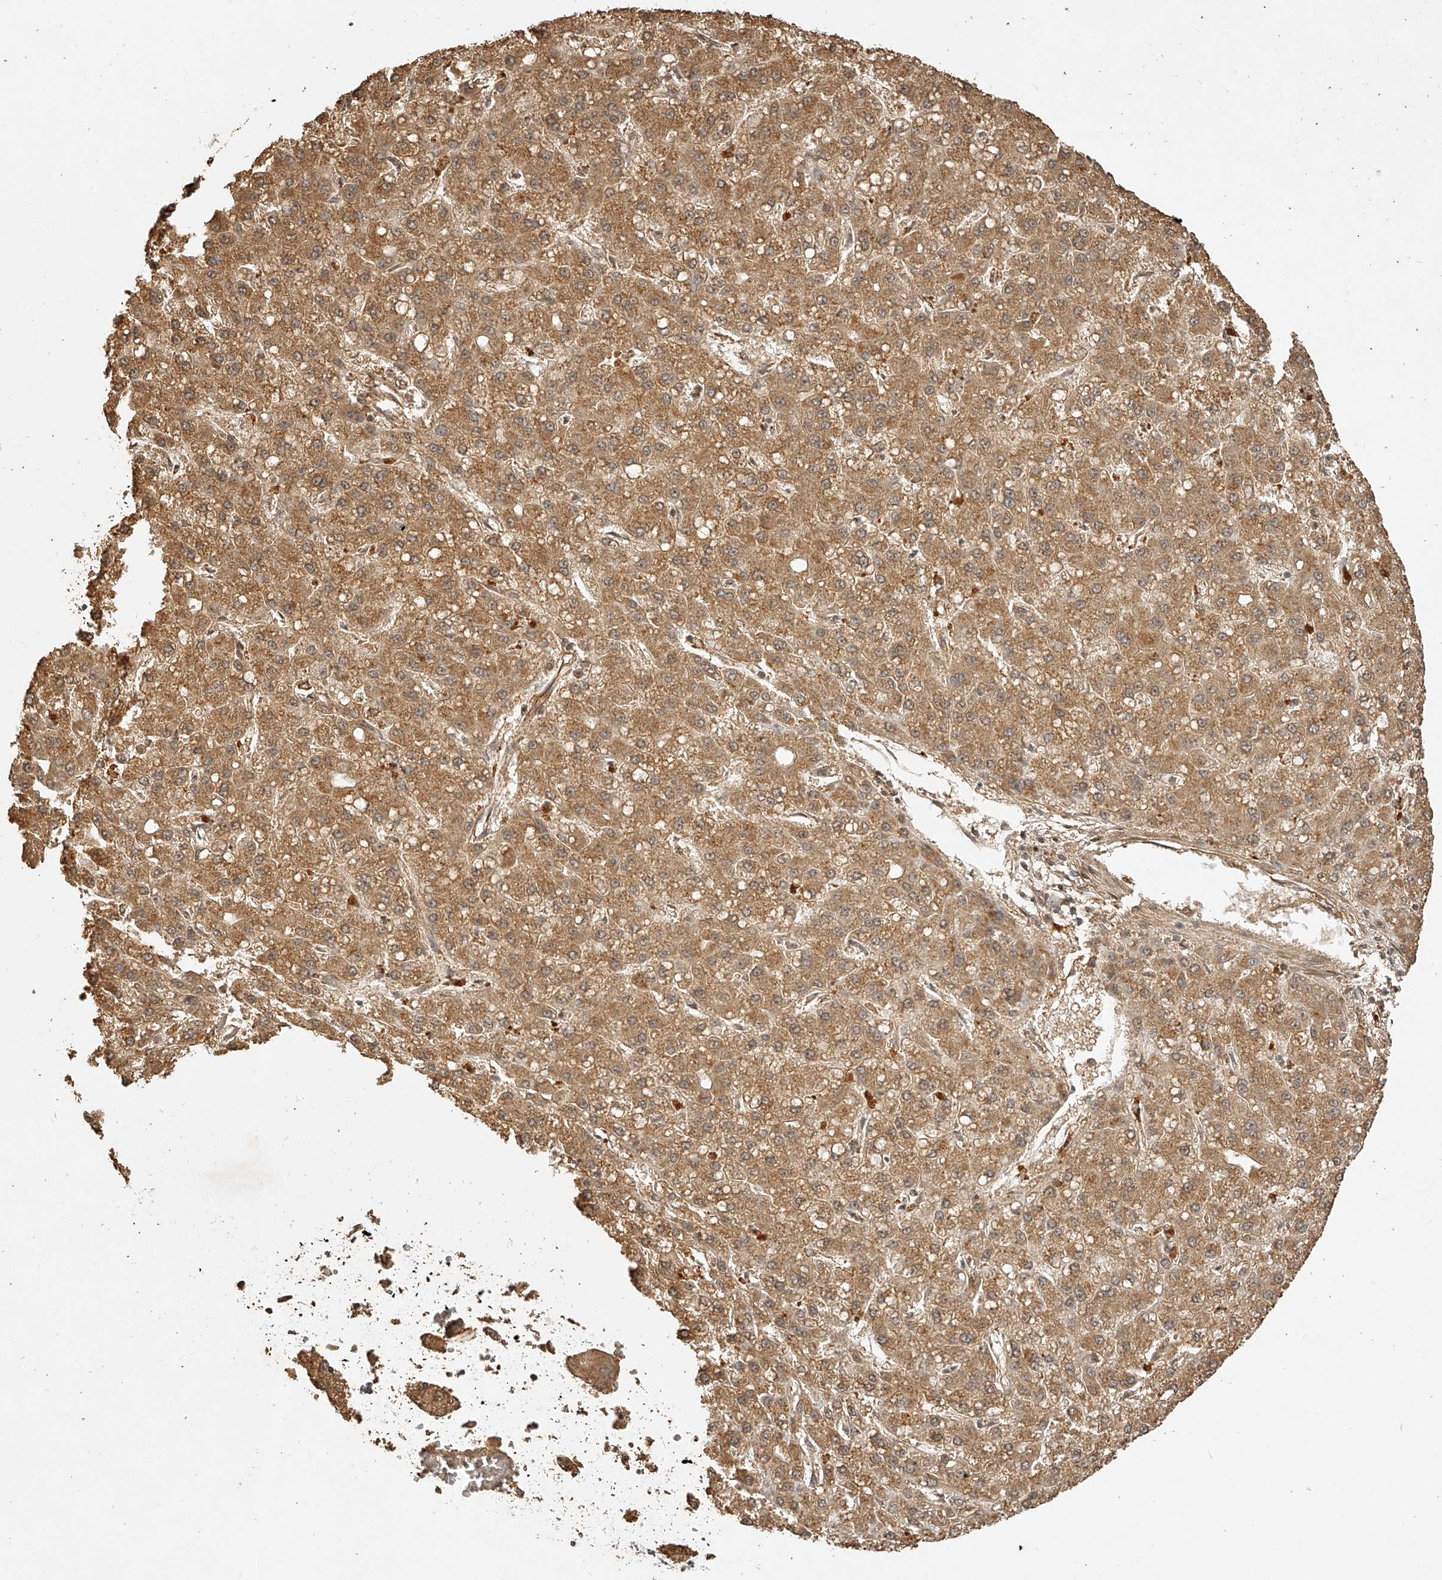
{"staining": {"intensity": "moderate", "quantity": ">75%", "location": "cytoplasmic/membranous"}, "tissue": "liver cancer", "cell_type": "Tumor cells", "image_type": "cancer", "snomed": [{"axis": "morphology", "description": "Carcinoma, Hepatocellular, NOS"}, {"axis": "topography", "description": "Liver"}], "caption": "Immunohistochemistry (DAB (3,3'-diaminobenzidine)) staining of liver hepatocellular carcinoma shows moderate cytoplasmic/membranous protein expression in approximately >75% of tumor cells.", "gene": "BCL2L11", "patient": {"sex": "male", "age": 67}}